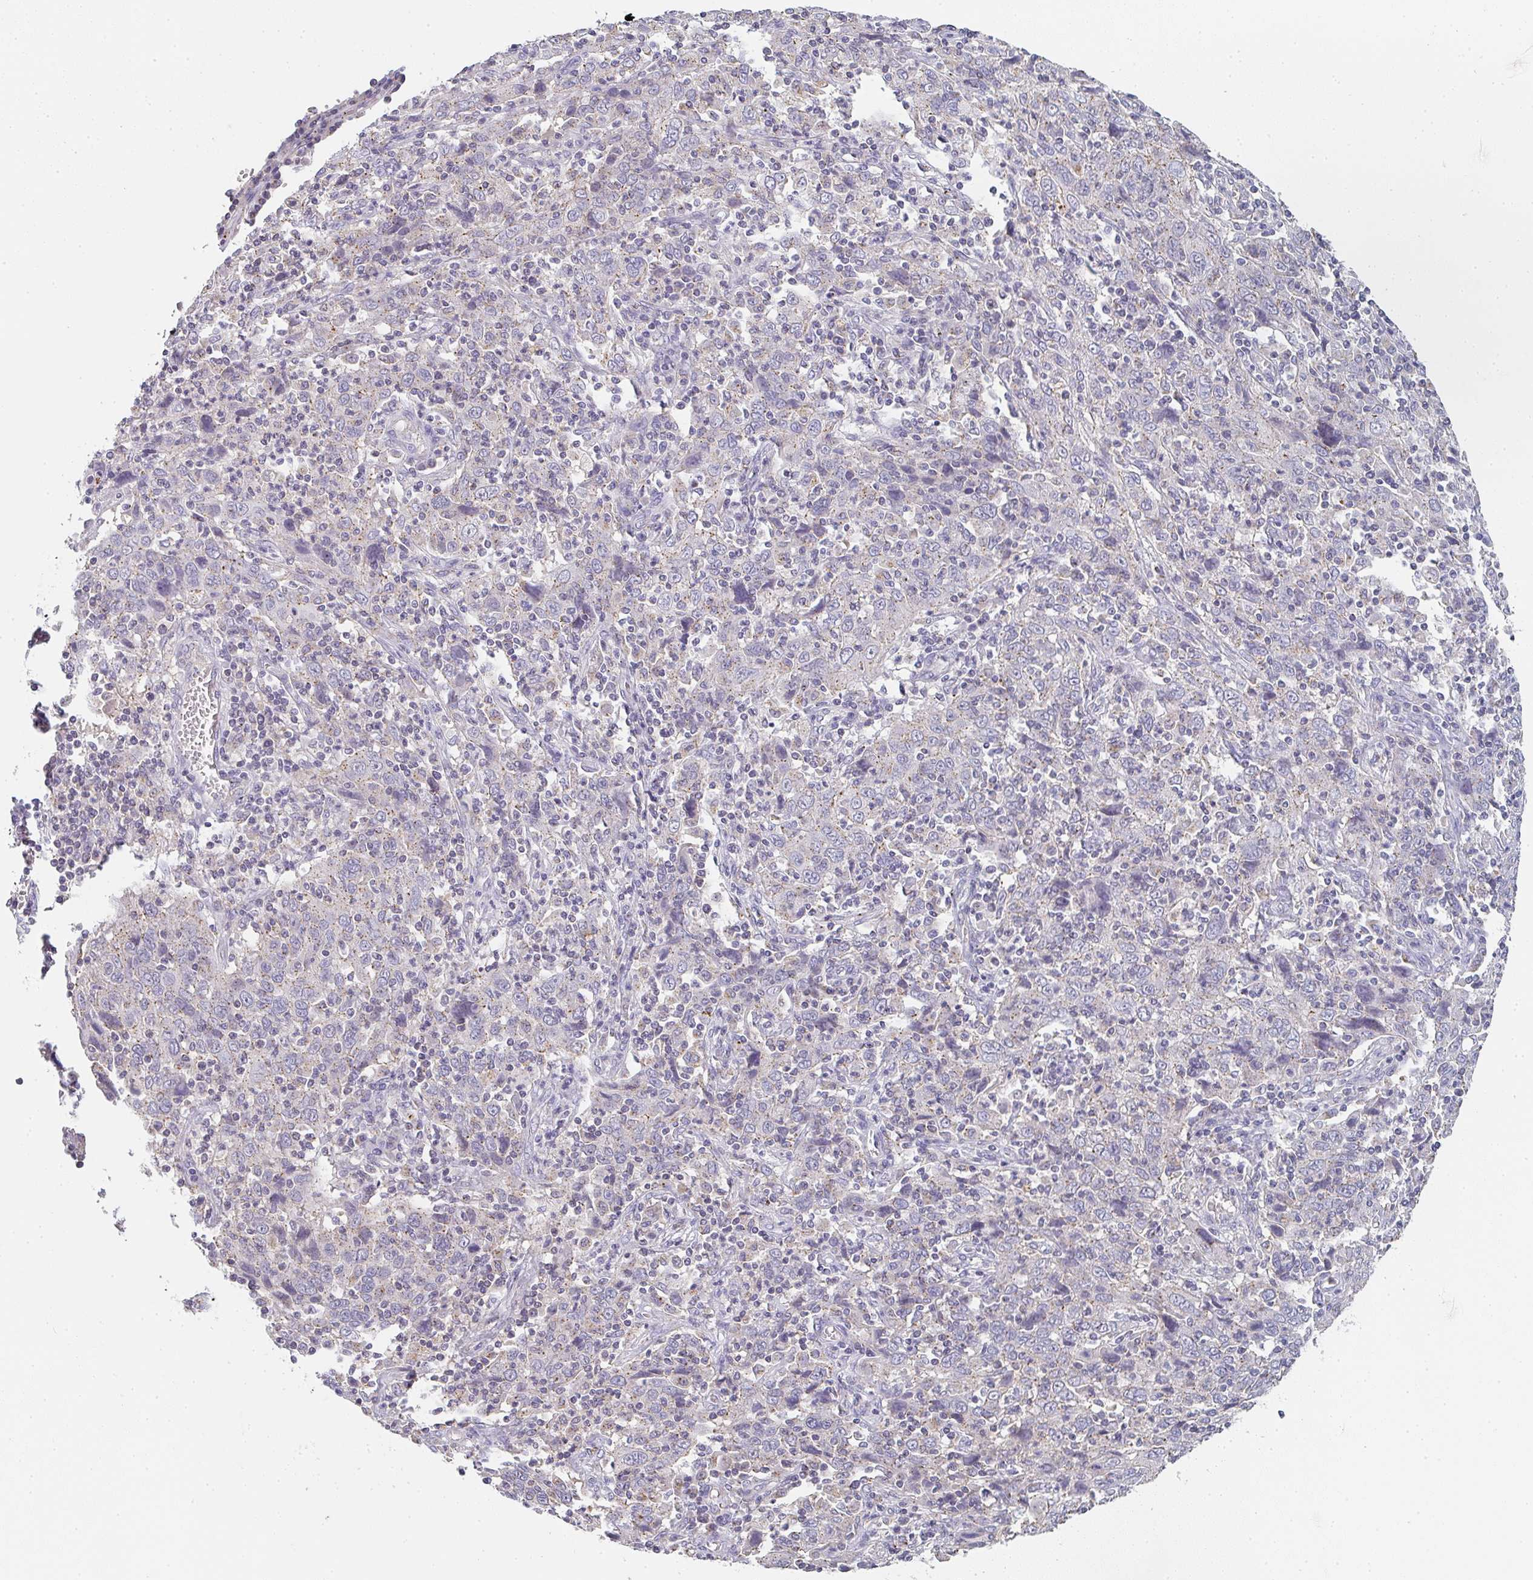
{"staining": {"intensity": "negative", "quantity": "none", "location": "none"}, "tissue": "cervical cancer", "cell_type": "Tumor cells", "image_type": "cancer", "snomed": [{"axis": "morphology", "description": "Squamous cell carcinoma, NOS"}, {"axis": "topography", "description": "Cervix"}], "caption": "An image of human cervical cancer (squamous cell carcinoma) is negative for staining in tumor cells.", "gene": "CHMP5", "patient": {"sex": "female", "age": 46}}